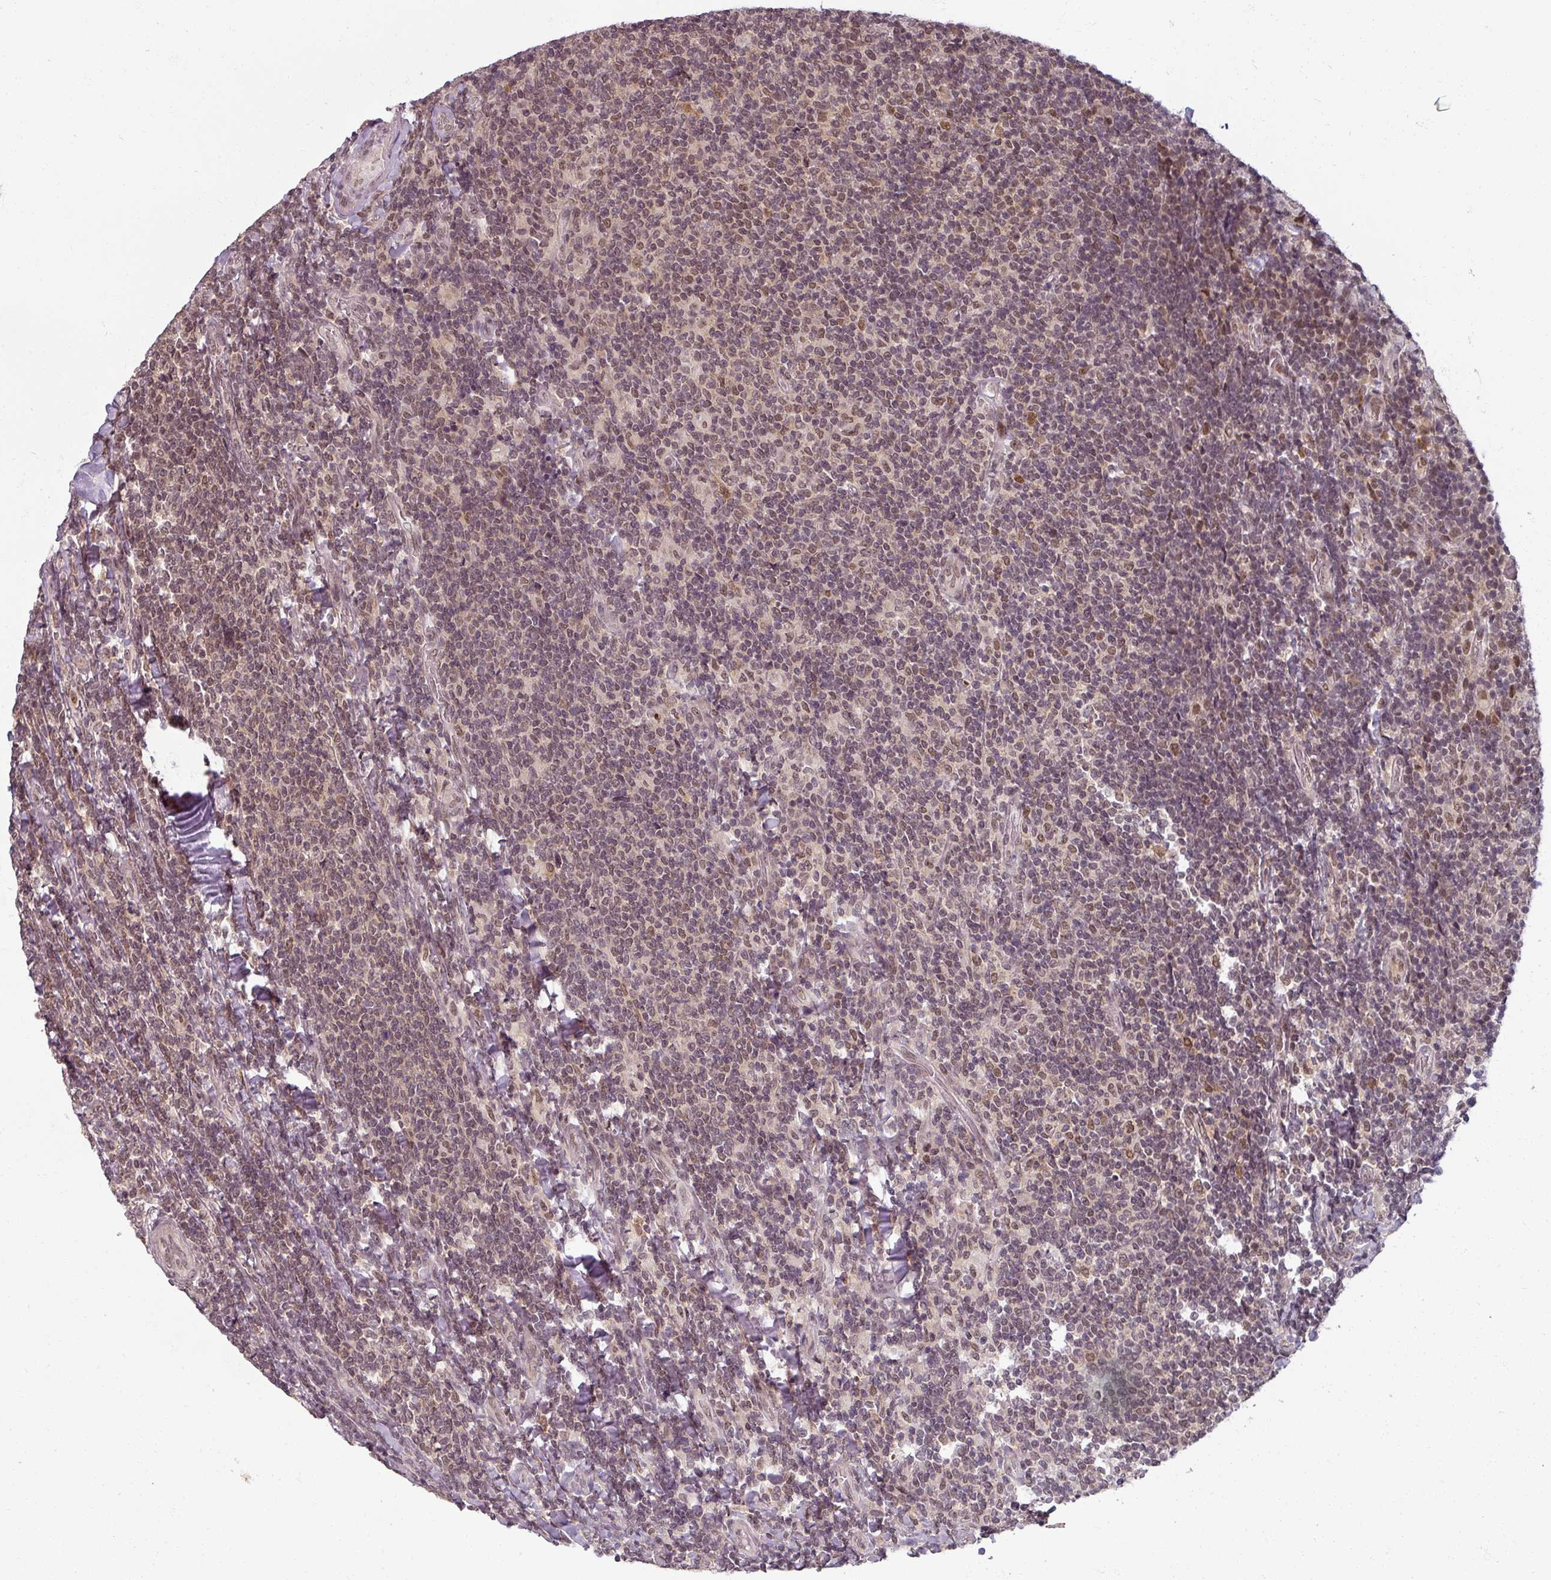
{"staining": {"intensity": "weak", "quantity": "<25%", "location": "nuclear"}, "tissue": "lymphoma", "cell_type": "Tumor cells", "image_type": "cancer", "snomed": [{"axis": "morphology", "description": "Malignant lymphoma, non-Hodgkin's type, Low grade"}, {"axis": "topography", "description": "Lymph node"}], "caption": "Lymphoma was stained to show a protein in brown. There is no significant positivity in tumor cells. The staining was performed using DAB to visualize the protein expression in brown, while the nuclei were stained in blue with hematoxylin (Magnification: 20x).", "gene": "POLR2G", "patient": {"sex": "male", "age": 52}}